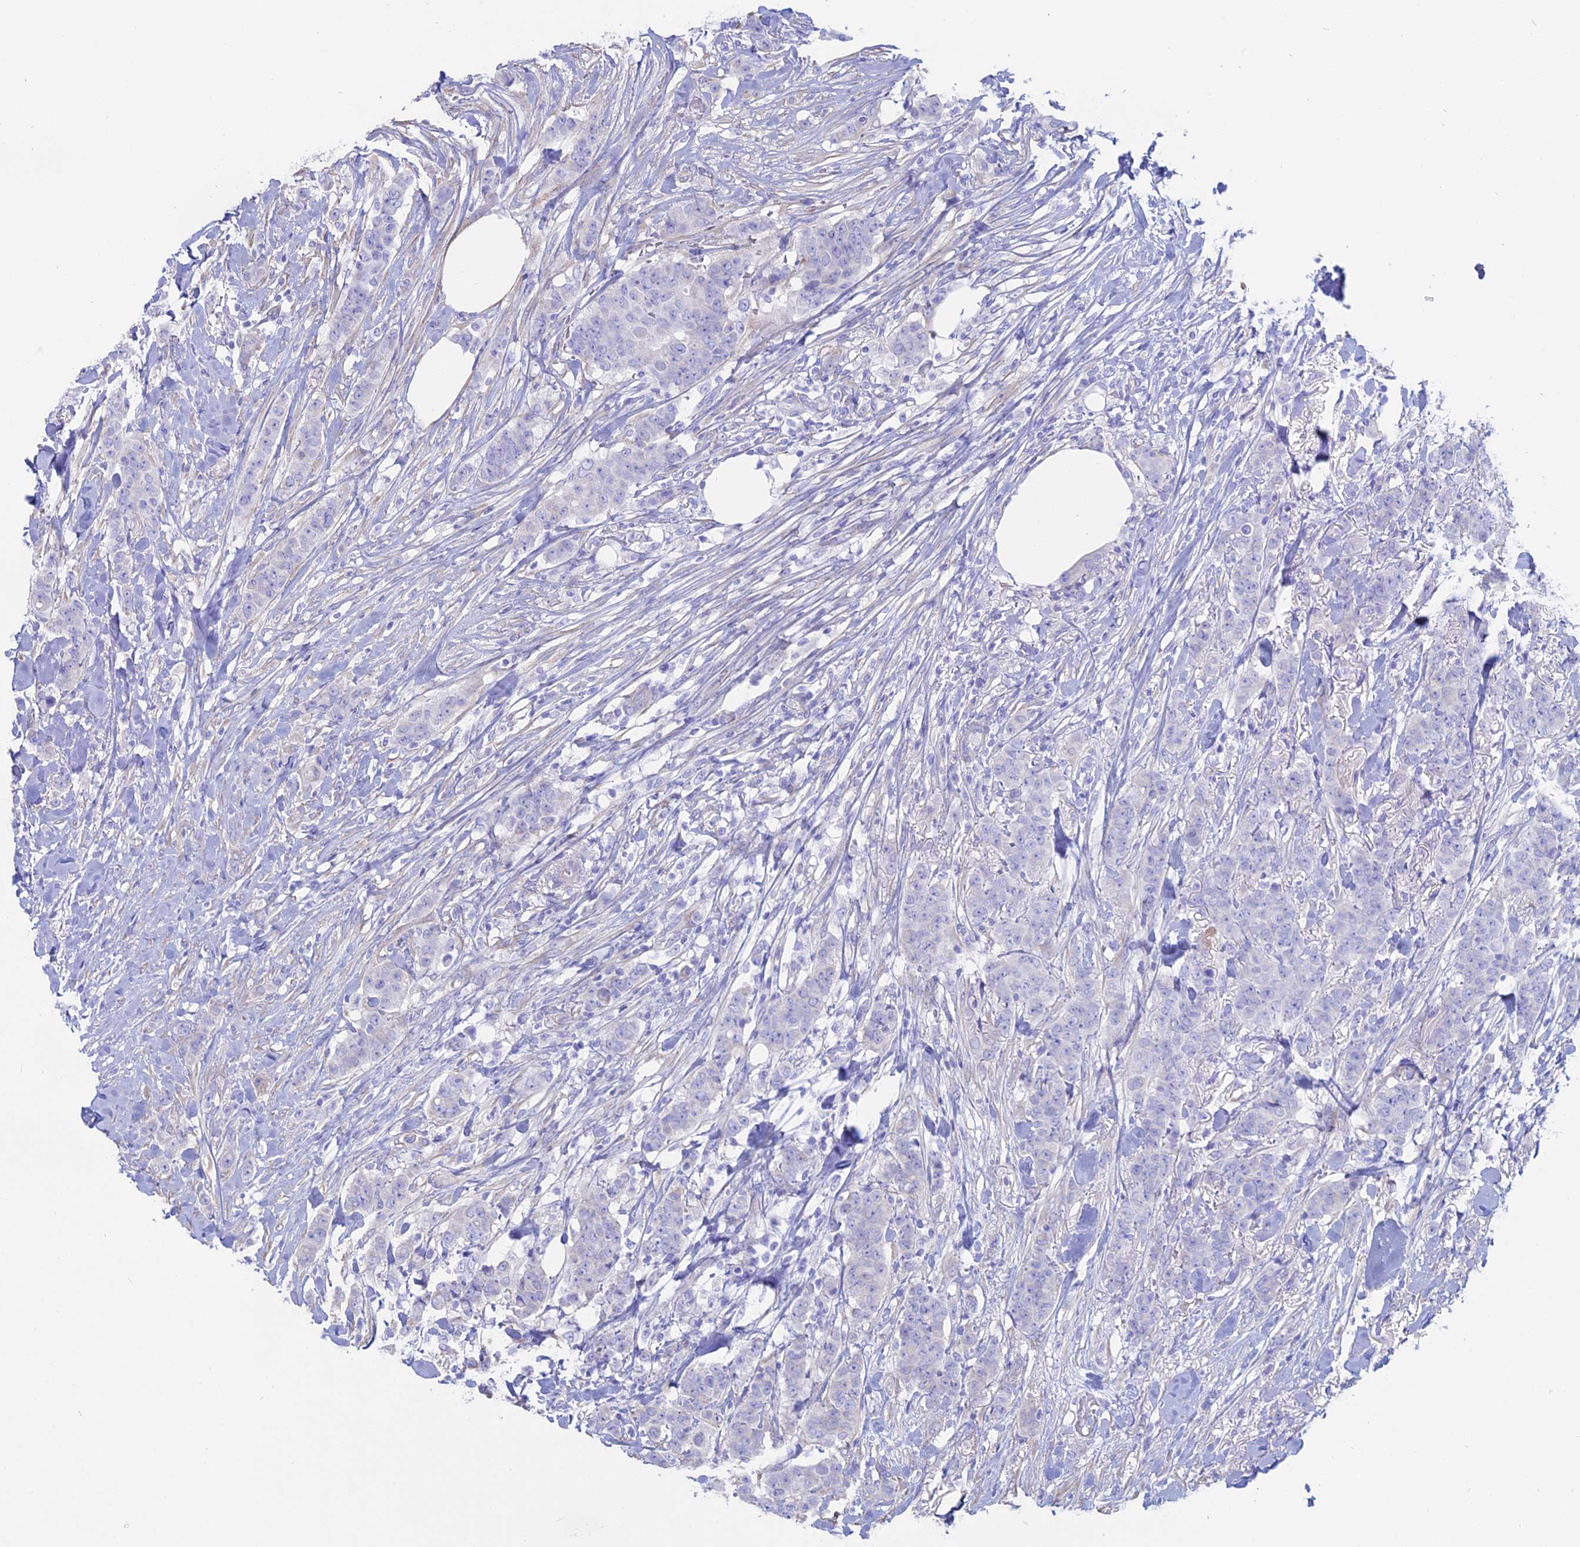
{"staining": {"intensity": "negative", "quantity": "none", "location": "none"}, "tissue": "breast cancer", "cell_type": "Tumor cells", "image_type": "cancer", "snomed": [{"axis": "morphology", "description": "Duct carcinoma"}, {"axis": "topography", "description": "Breast"}], "caption": "IHC image of human breast cancer stained for a protein (brown), which displays no positivity in tumor cells.", "gene": "OR2AE1", "patient": {"sex": "female", "age": 40}}